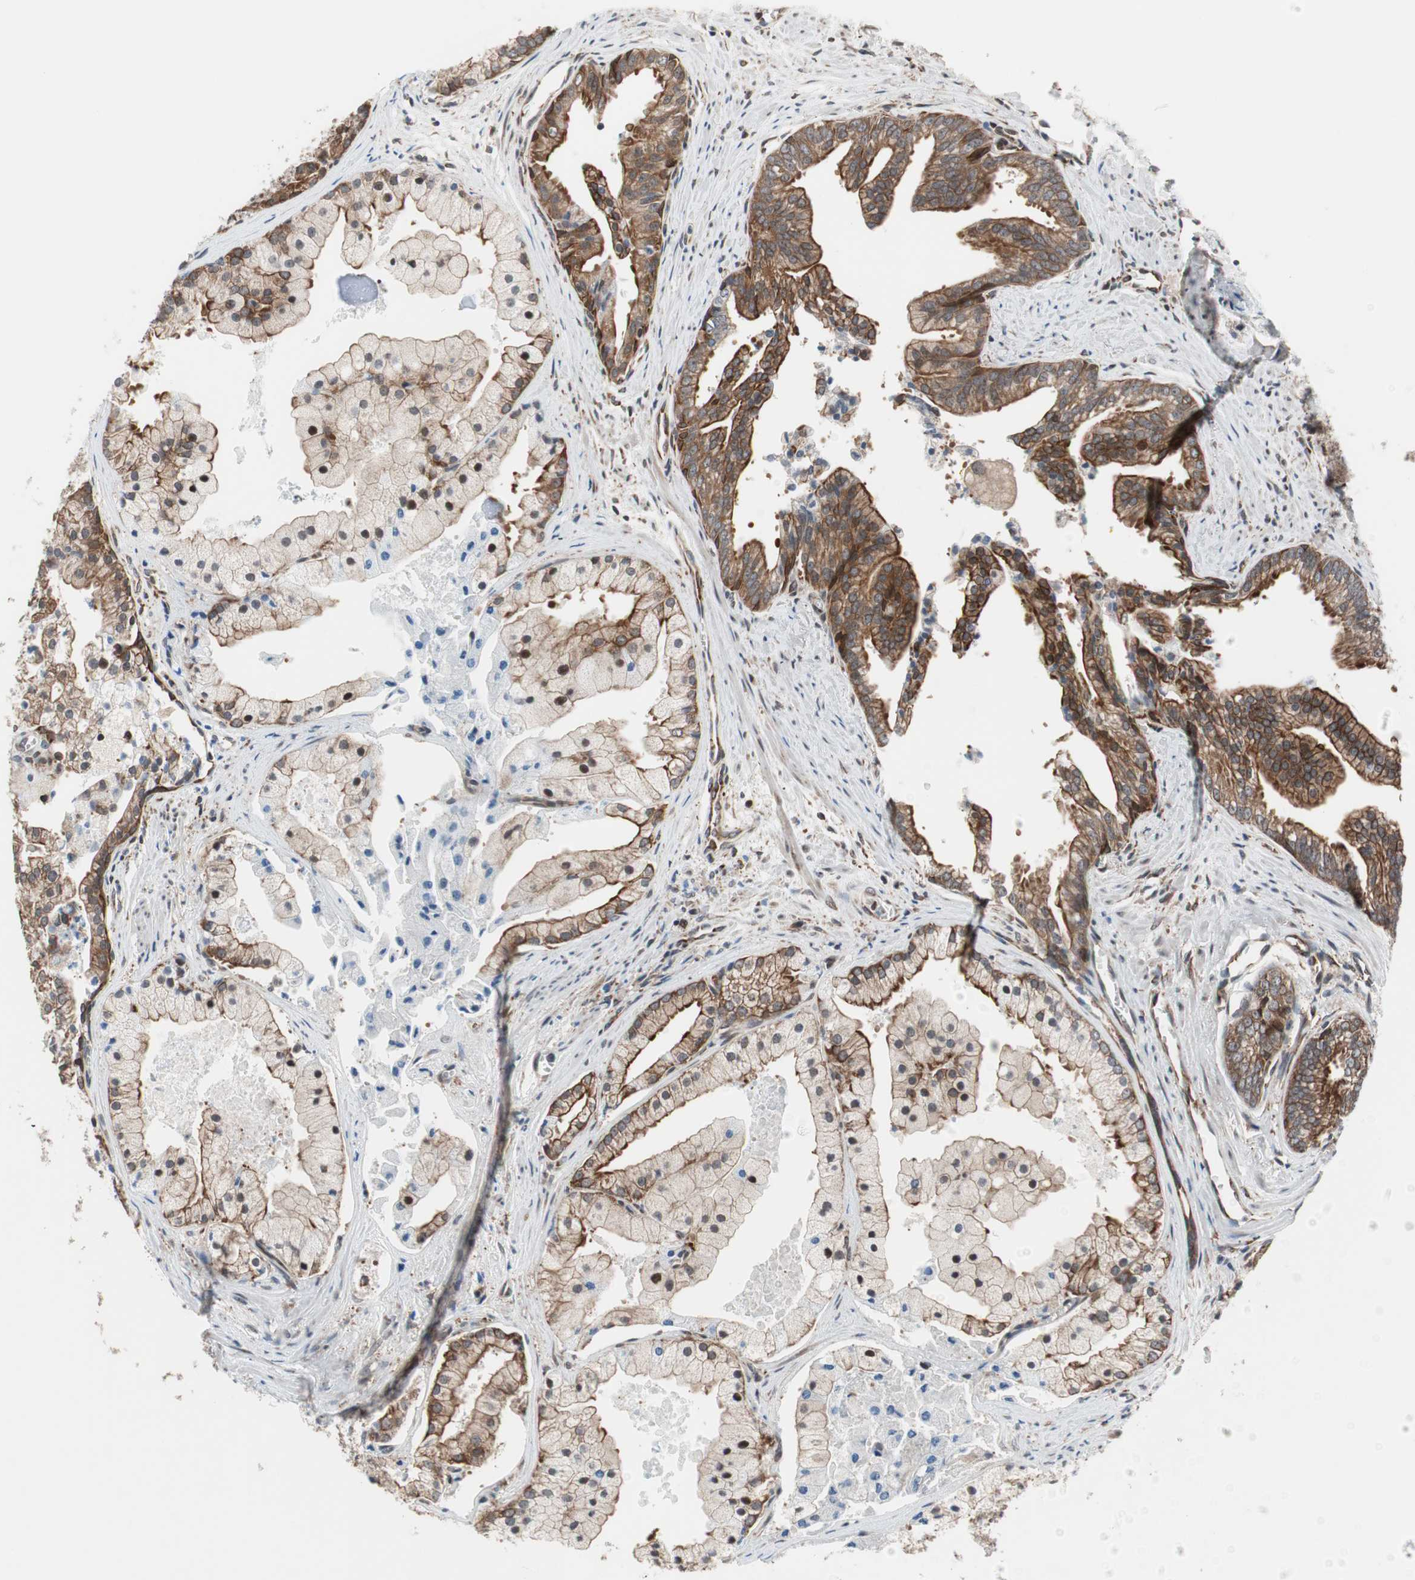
{"staining": {"intensity": "strong", "quantity": "25%-75%", "location": "cytoplasmic/membranous"}, "tissue": "prostate cancer", "cell_type": "Tumor cells", "image_type": "cancer", "snomed": [{"axis": "morphology", "description": "Adenocarcinoma, High grade"}, {"axis": "topography", "description": "Prostate"}], "caption": "A high amount of strong cytoplasmic/membranous positivity is present in approximately 25%-75% of tumor cells in prostate high-grade adenocarcinoma tissue.", "gene": "ZNF512B", "patient": {"sex": "male", "age": 67}}